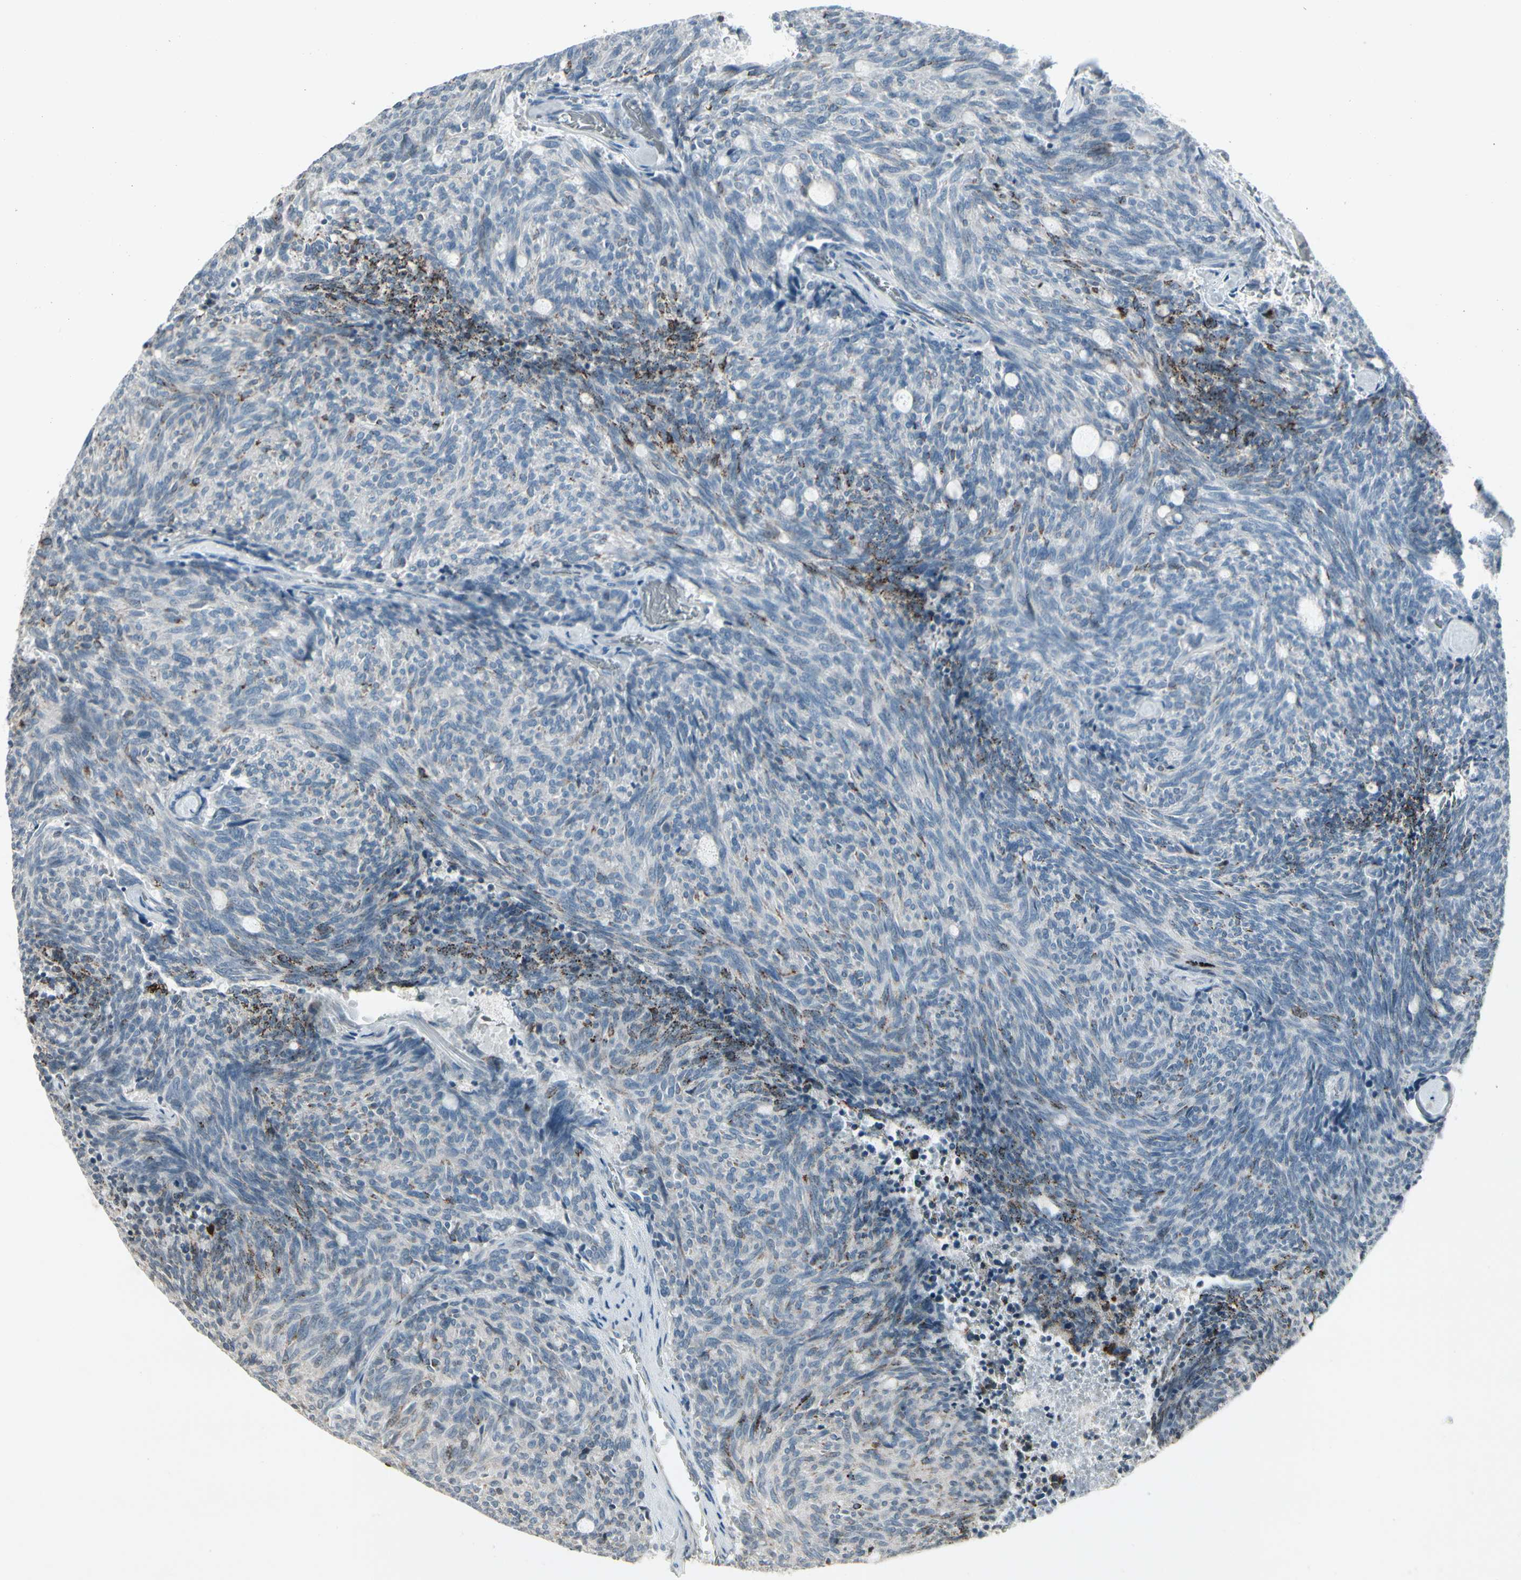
{"staining": {"intensity": "strong", "quantity": "<25%", "location": "cytoplasmic/membranous"}, "tissue": "carcinoid", "cell_type": "Tumor cells", "image_type": "cancer", "snomed": [{"axis": "morphology", "description": "Carcinoid, malignant, NOS"}, {"axis": "topography", "description": "Pancreas"}], "caption": "A brown stain highlights strong cytoplasmic/membranous staining of a protein in carcinoid (malignant) tumor cells.", "gene": "ARG2", "patient": {"sex": "female", "age": 54}}